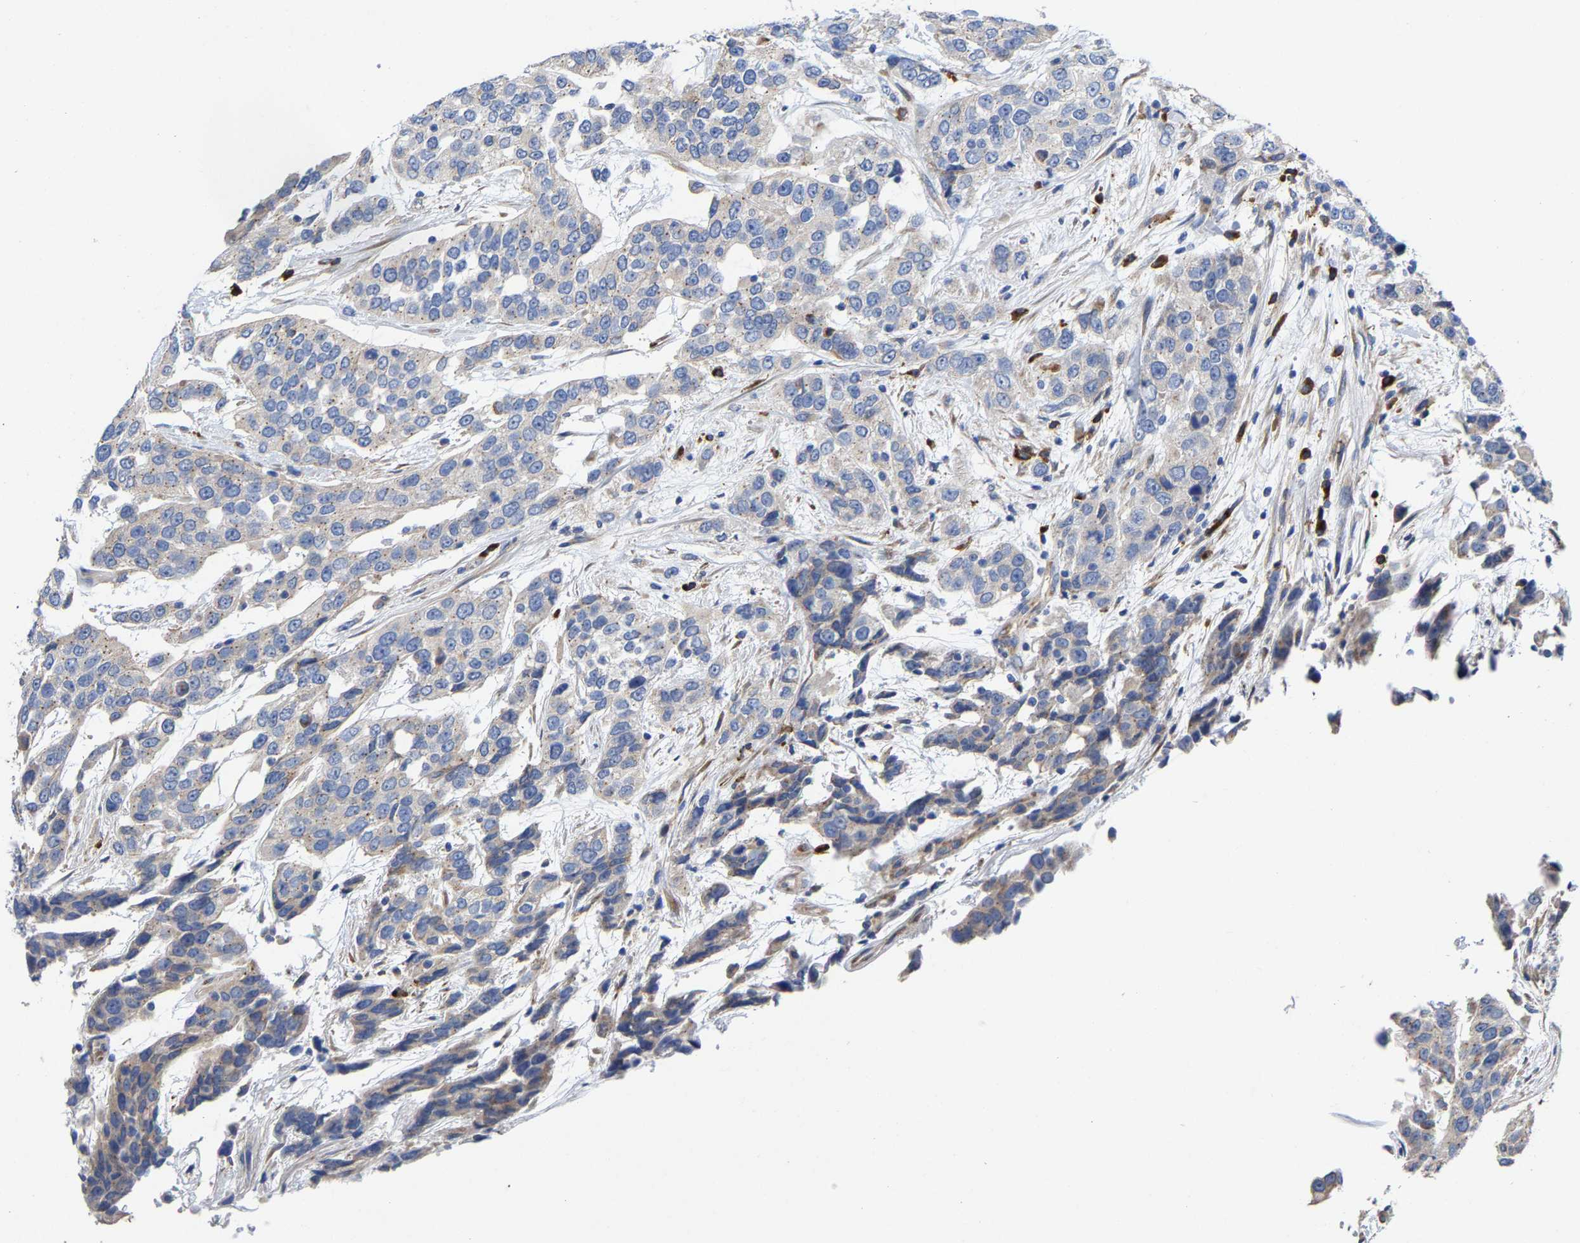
{"staining": {"intensity": "weak", "quantity": "<25%", "location": "cytoplasmic/membranous"}, "tissue": "urothelial cancer", "cell_type": "Tumor cells", "image_type": "cancer", "snomed": [{"axis": "morphology", "description": "Urothelial carcinoma, High grade"}, {"axis": "topography", "description": "Urinary bladder"}], "caption": "High magnification brightfield microscopy of high-grade urothelial carcinoma stained with DAB (brown) and counterstained with hematoxylin (blue): tumor cells show no significant expression.", "gene": "PPP1R15A", "patient": {"sex": "female", "age": 80}}